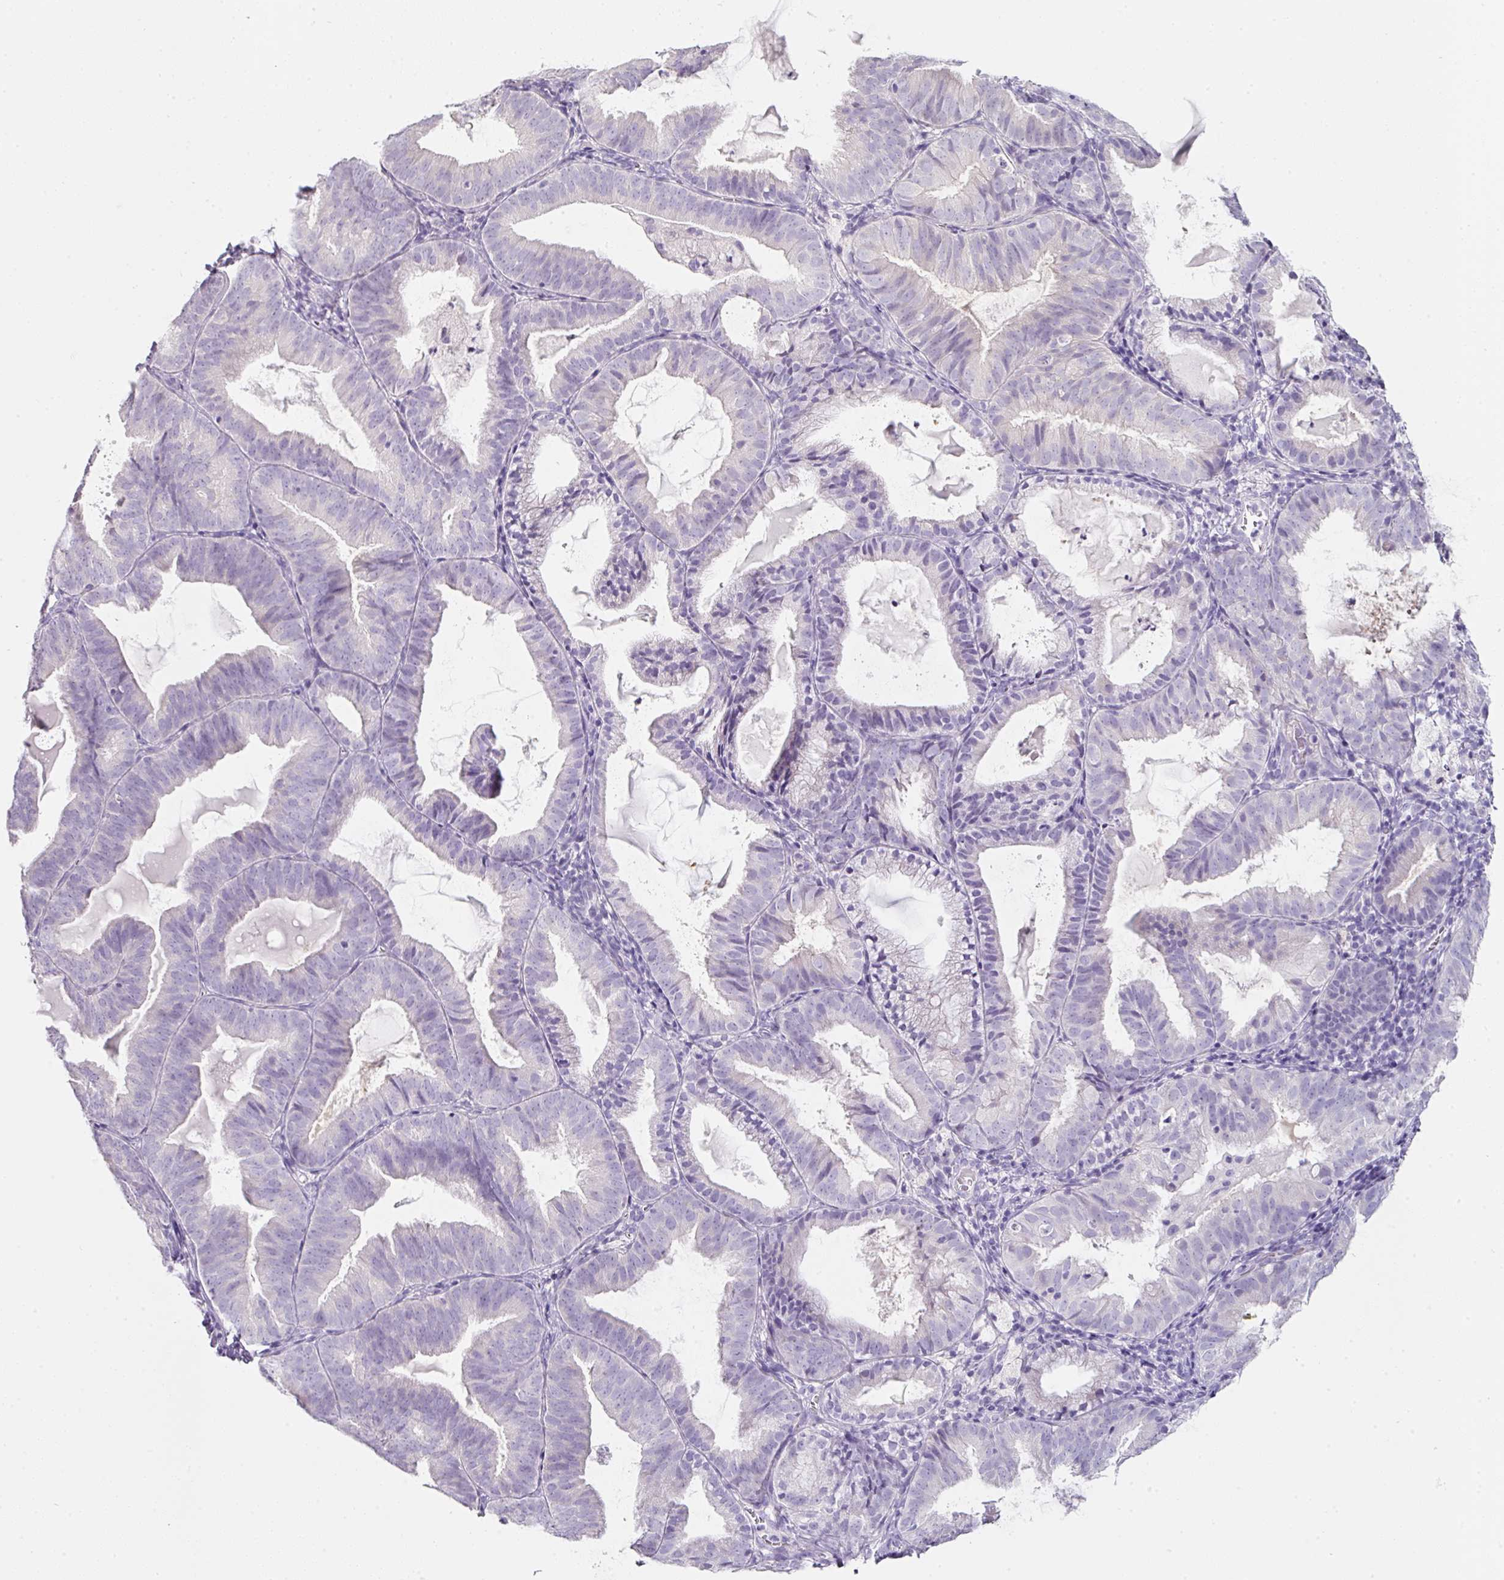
{"staining": {"intensity": "negative", "quantity": "none", "location": "none"}, "tissue": "endometrial cancer", "cell_type": "Tumor cells", "image_type": "cancer", "snomed": [{"axis": "morphology", "description": "Adenocarcinoma, NOS"}, {"axis": "topography", "description": "Endometrium"}], "caption": "This is a image of IHC staining of adenocarcinoma (endometrial), which shows no staining in tumor cells. (DAB immunohistochemistry, high magnification).", "gene": "SLC2A2", "patient": {"sex": "female", "age": 80}}